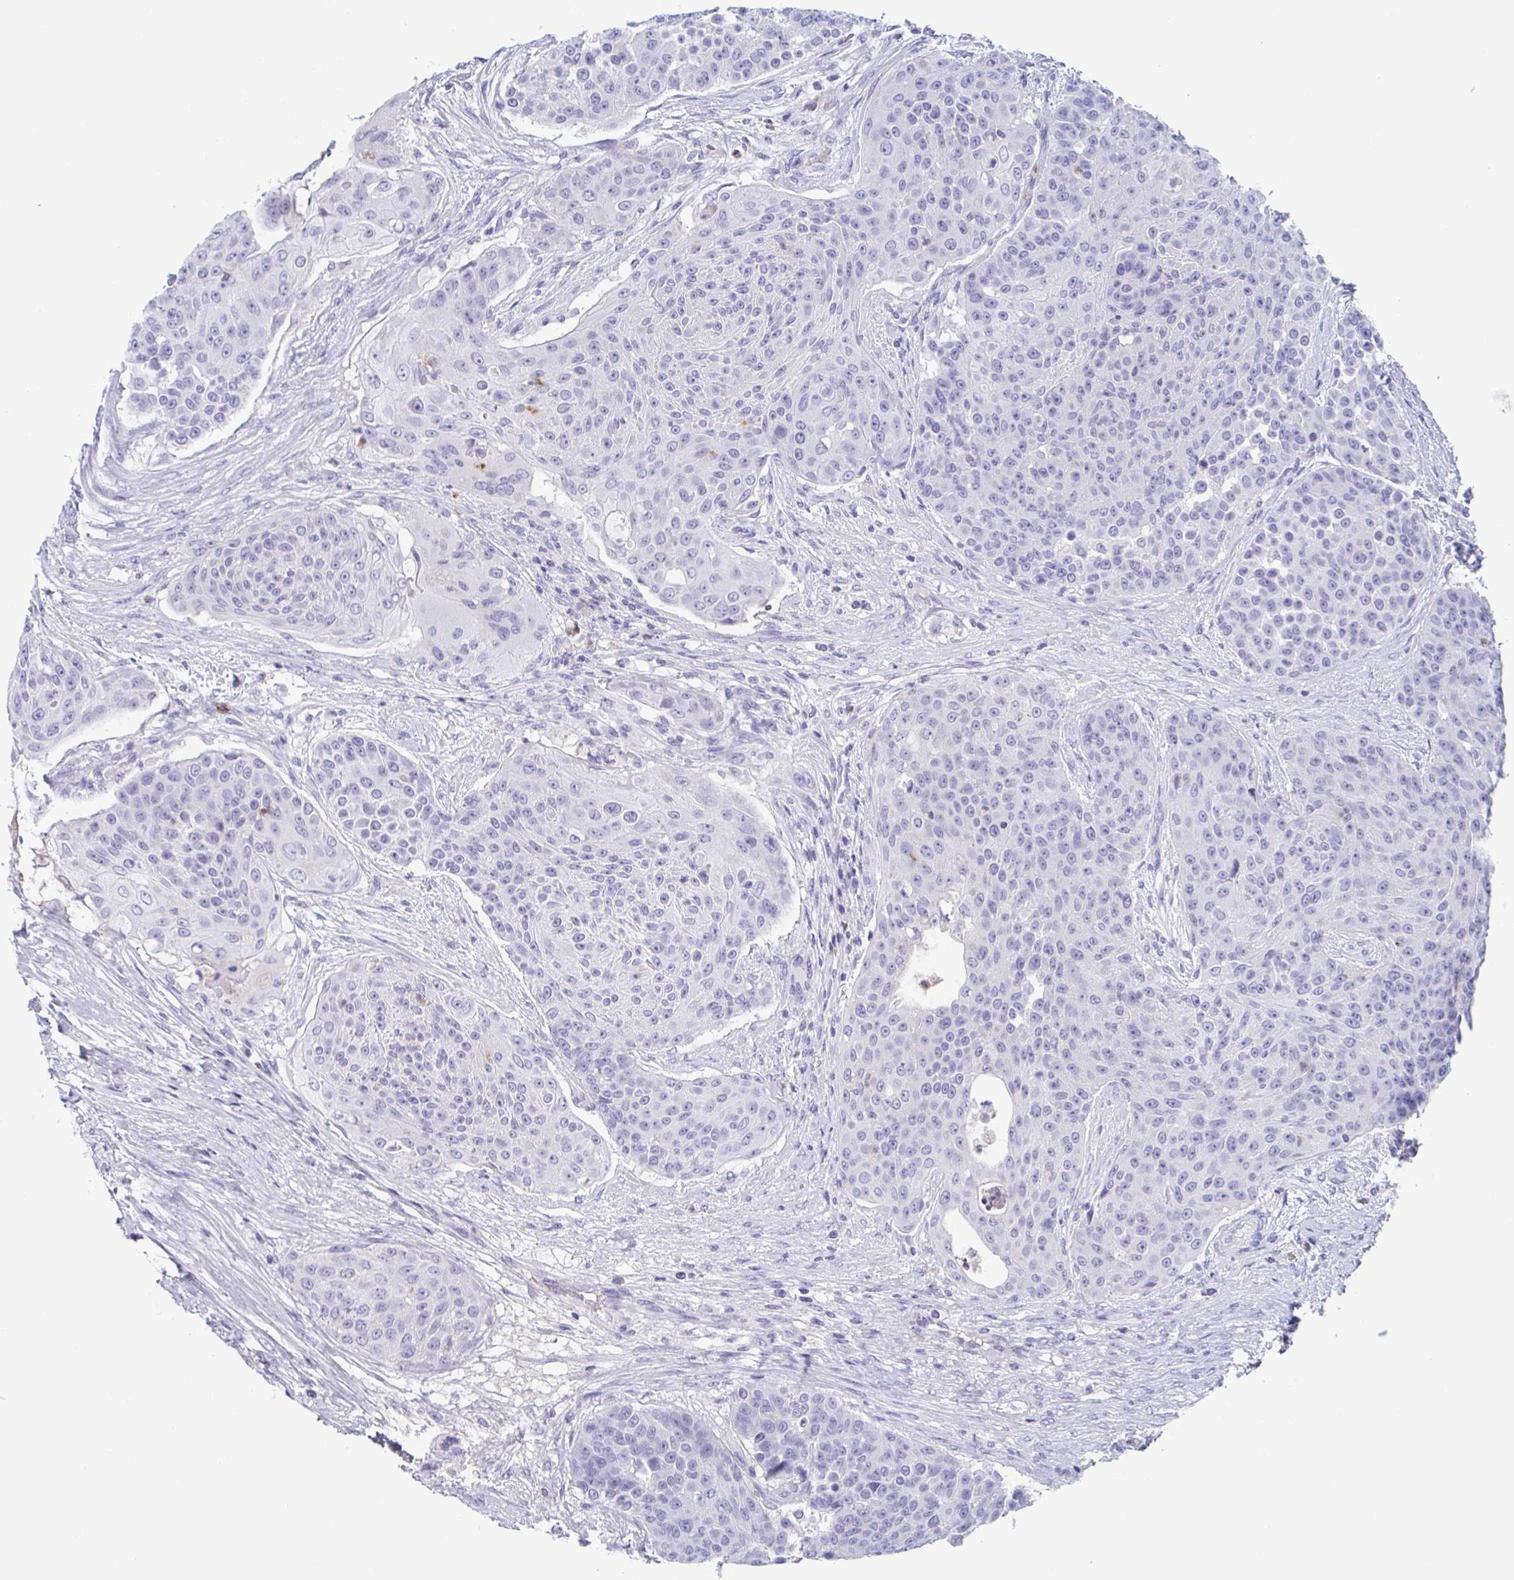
{"staining": {"intensity": "negative", "quantity": "none", "location": "none"}, "tissue": "urothelial cancer", "cell_type": "Tumor cells", "image_type": "cancer", "snomed": [{"axis": "morphology", "description": "Urothelial carcinoma, High grade"}, {"axis": "topography", "description": "Urinary bladder"}], "caption": "Immunohistochemistry micrograph of neoplastic tissue: urothelial cancer stained with DAB demonstrates no significant protein staining in tumor cells.", "gene": "ZNHIT2", "patient": {"sex": "female", "age": 63}}